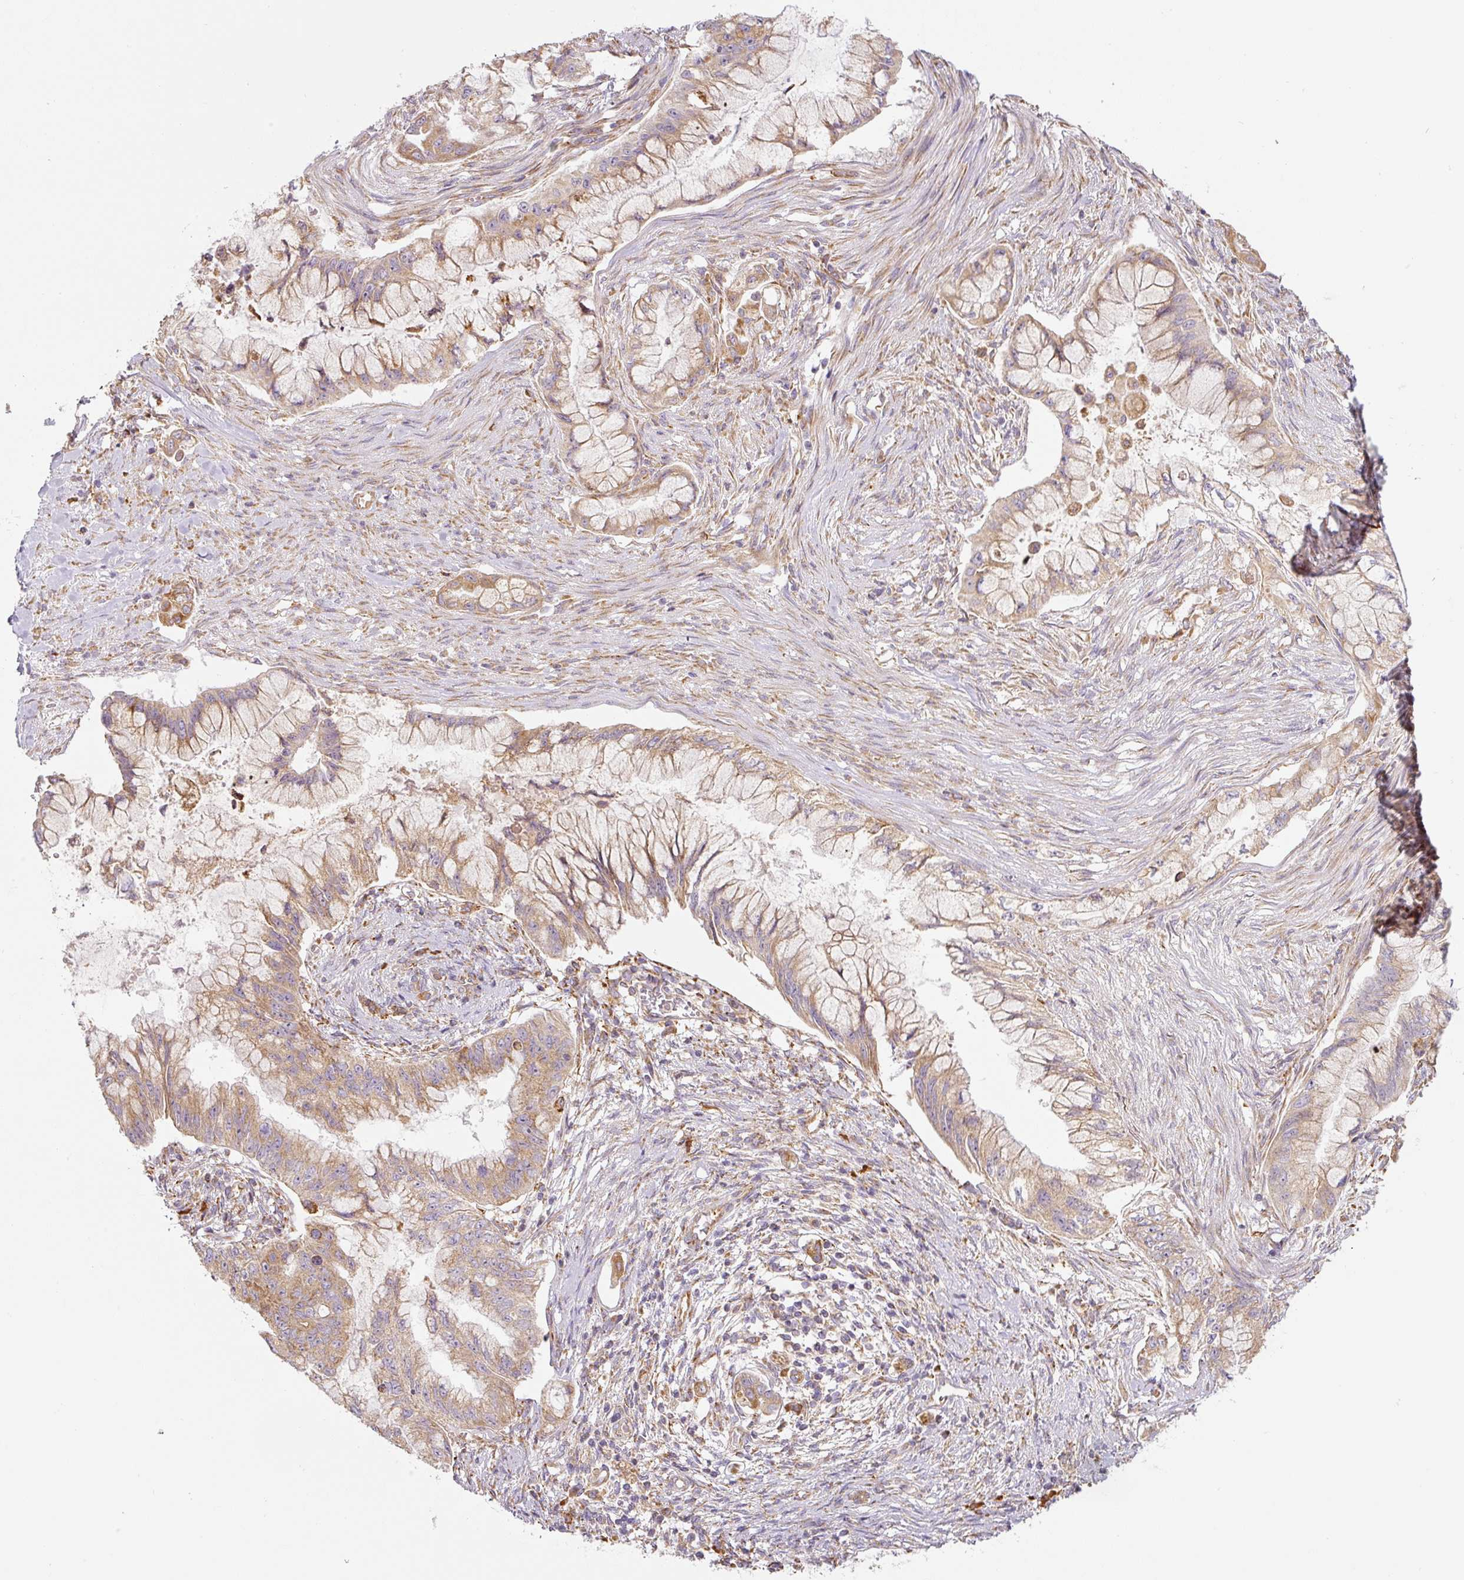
{"staining": {"intensity": "moderate", "quantity": ">75%", "location": "cytoplasmic/membranous"}, "tissue": "pancreatic cancer", "cell_type": "Tumor cells", "image_type": "cancer", "snomed": [{"axis": "morphology", "description": "Adenocarcinoma, NOS"}, {"axis": "topography", "description": "Pancreas"}], "caption": "IHC histopathology image of neoplastic tissue: adenocarcinoma (pancreatic) stained using immunohistochemistry shows medium levels of moderate protein expression localized specifically in the cytoplasmic/membranous of tumor cells, appearing as a cytoplasmic/membranous brown color.", "gene": "MORN4", "patient": {"sex": "male", "age": 48}}